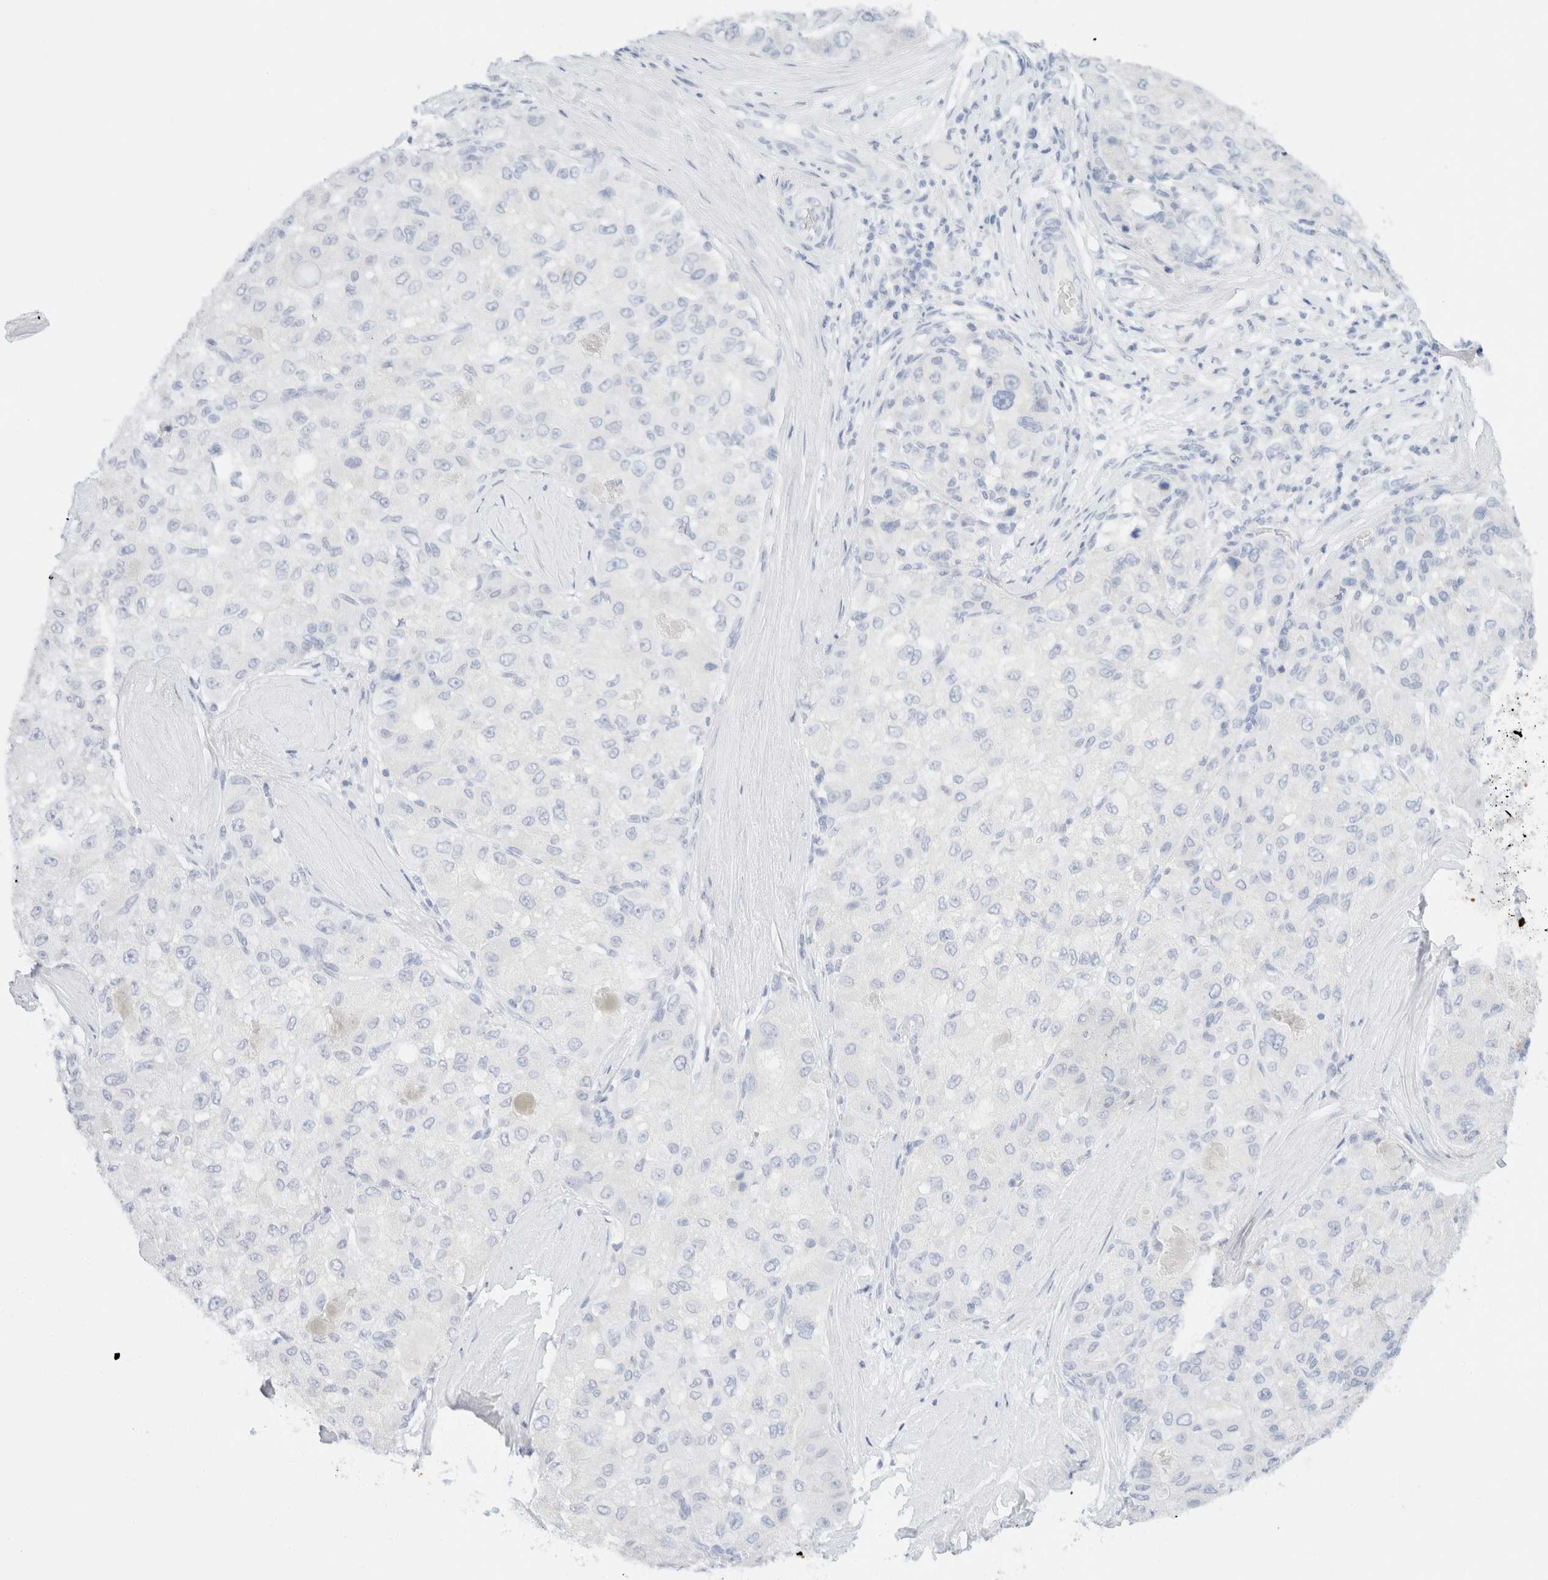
{"staining": {"intensity": "negative", "quantity": "none", "location": "none"}, "tissue": "liver cancer", "cell_type": "Tumor cells", "image_type": "cancer", "snomed": [{"axis": "morphology", "description": "Carcinoma, Hepatocellular, NOS"}, {"axis": "topography", "description": "Liver"}], "caption": "Tumor cells are negative for brown protein staining in liver hepatocellular carcinoma.", "gene": "KRT20", "patient": {"sex": "male", "age": 80}}